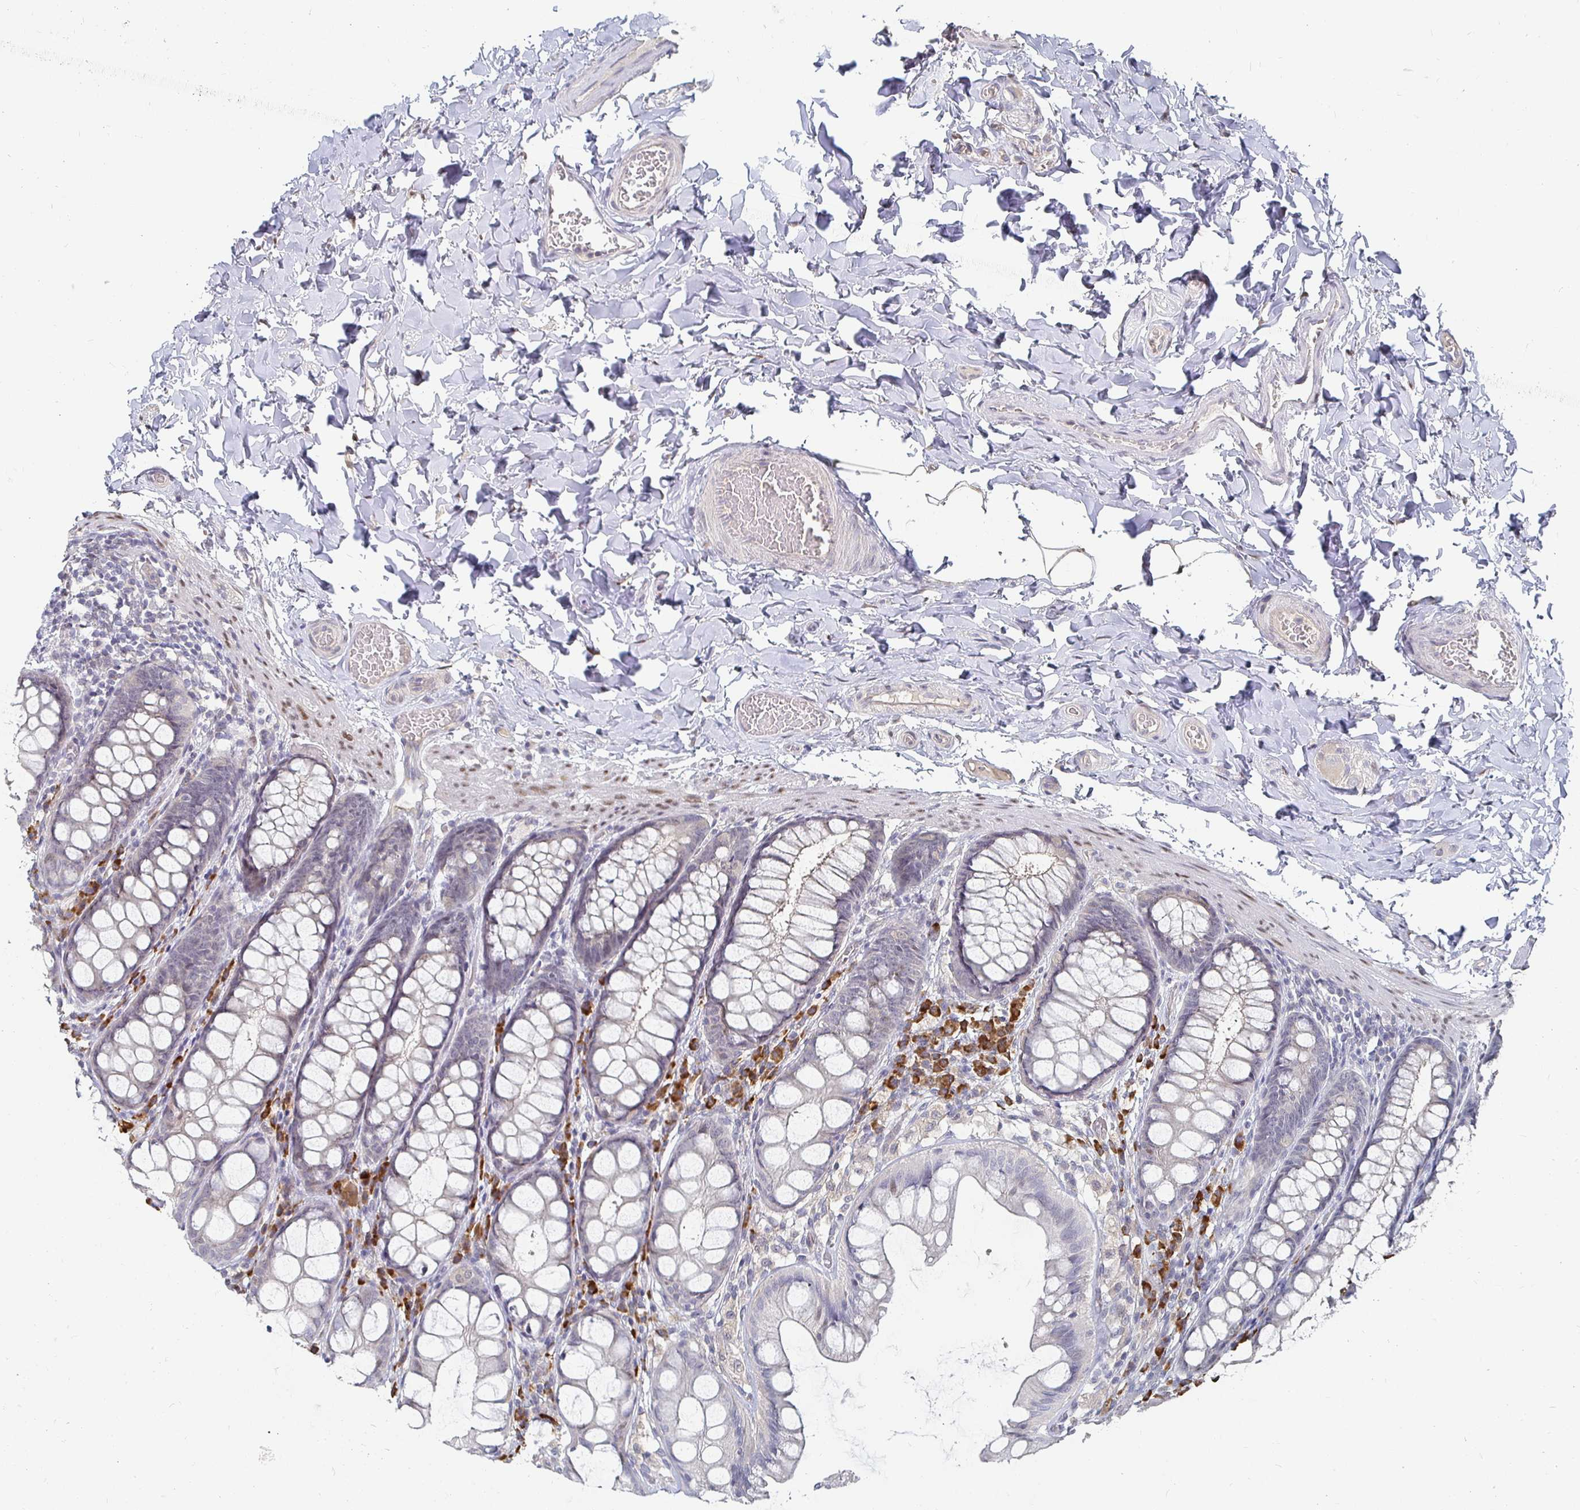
{"staining": {"intensity": "negative", "quantity": "none", "location": "none"}, "tissue": "colon", "cell_type": "Endothelial cells", "image_type": "normal", "snomed": [{"axis": "morphology", "description": "Normal tissue, NOS"}, {"axis": "topography", "description": "Colon"}], "caption": "High power microscopy histopathology image of an immunohistochemistry image of benign colon, revealing no significant expression in endothelial cells.", "gene": "MEIS1", "patient": {"sex": "male", "age": 47}}